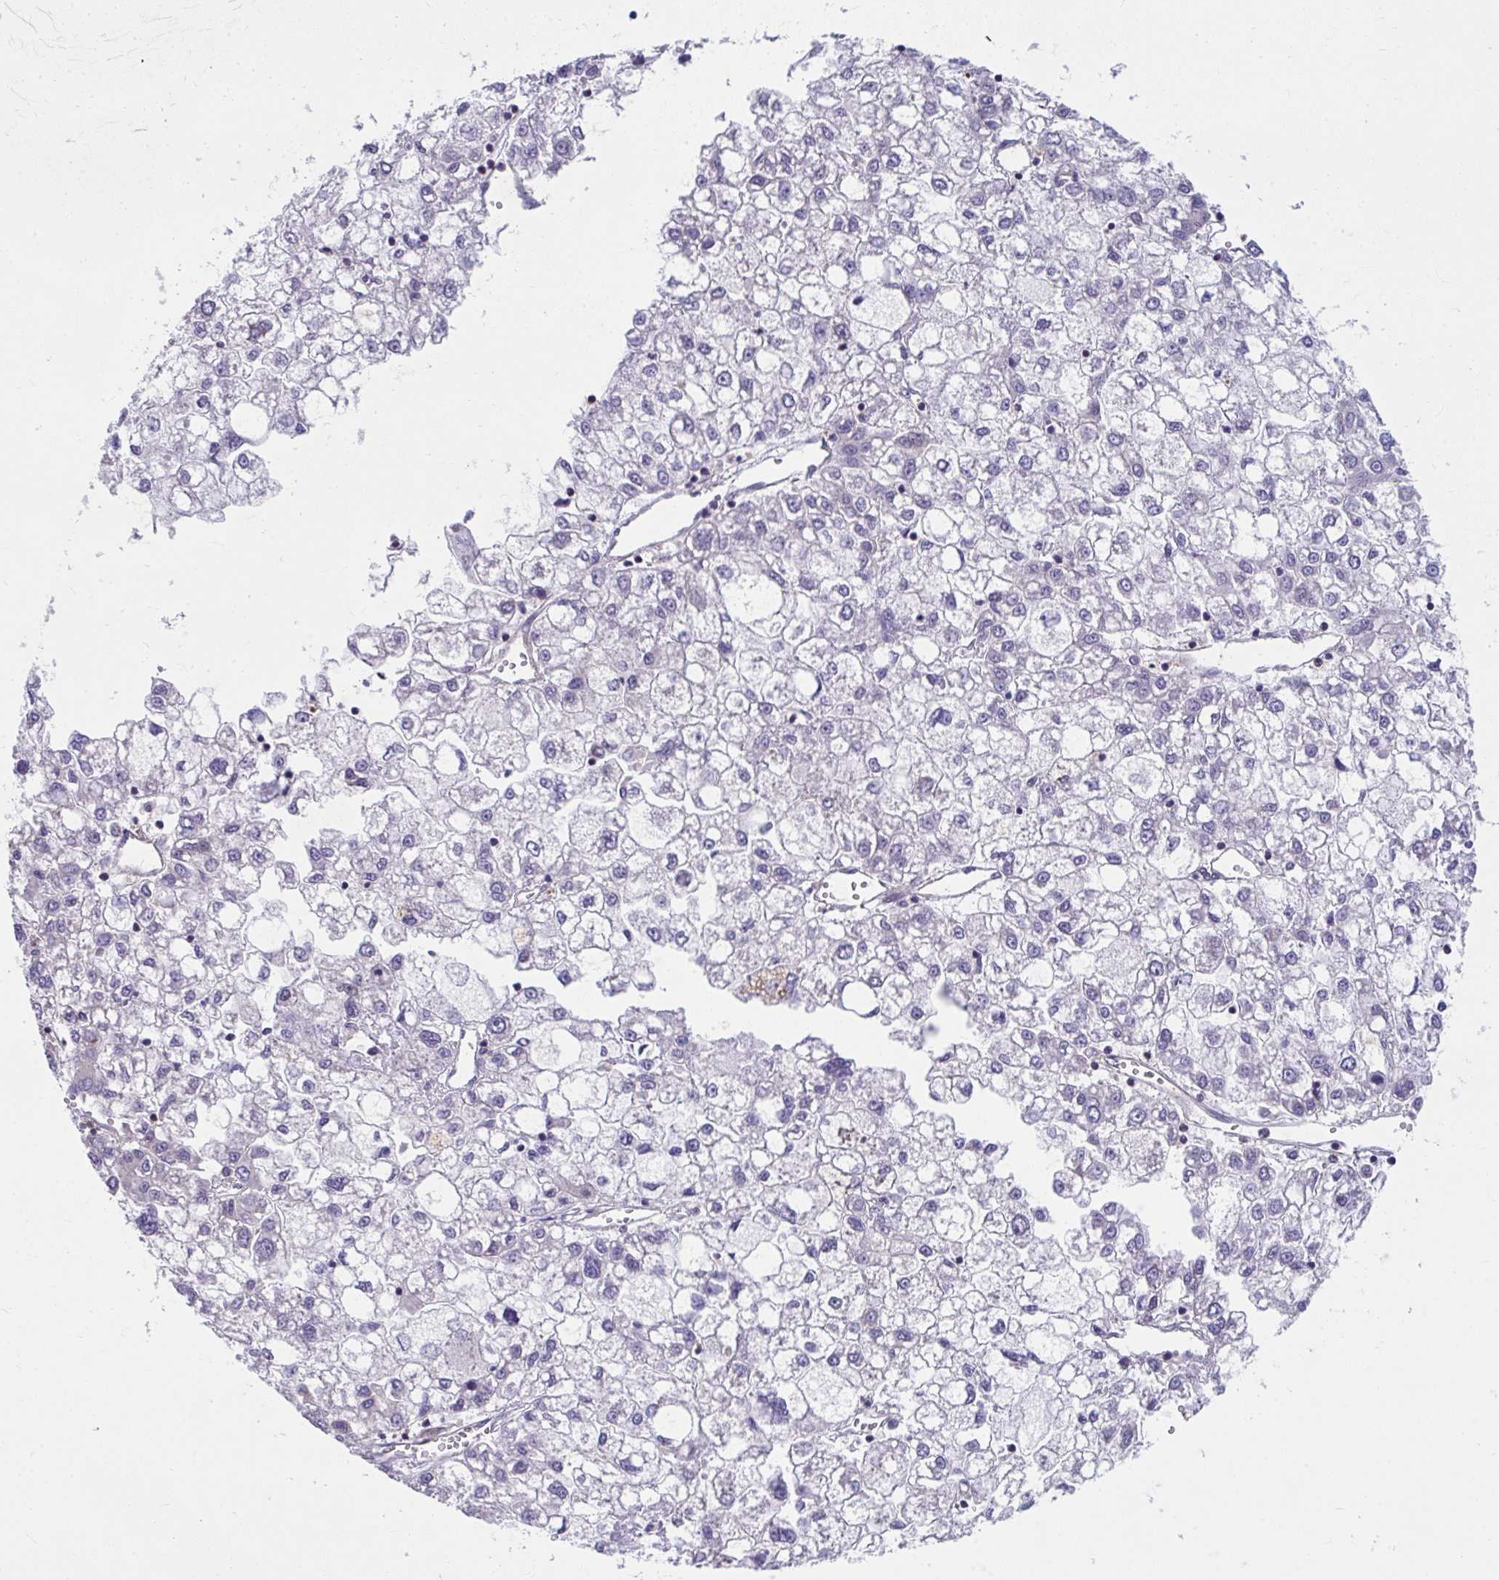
{"staining": {"intensity": "negative", "quantity": "none", "location": "none"}, "tissue": "liver cancer", "cell_type": "Tumor cells", "image_type": "cancer", "snomed": [{"axis": "morphology", "description": "Carcinoma, Hepatocellular, NOS"}, {"axis": "topography", "description": "Liver"}], "caption": "Immunohistochemistry histopathology image of neoplastic tissue: human liver cancer stained with DAB exhibits no significant protein staining in tumor cells.", "gene": "PCDHB7", "patient": {"sex": "male", "age": 40}}